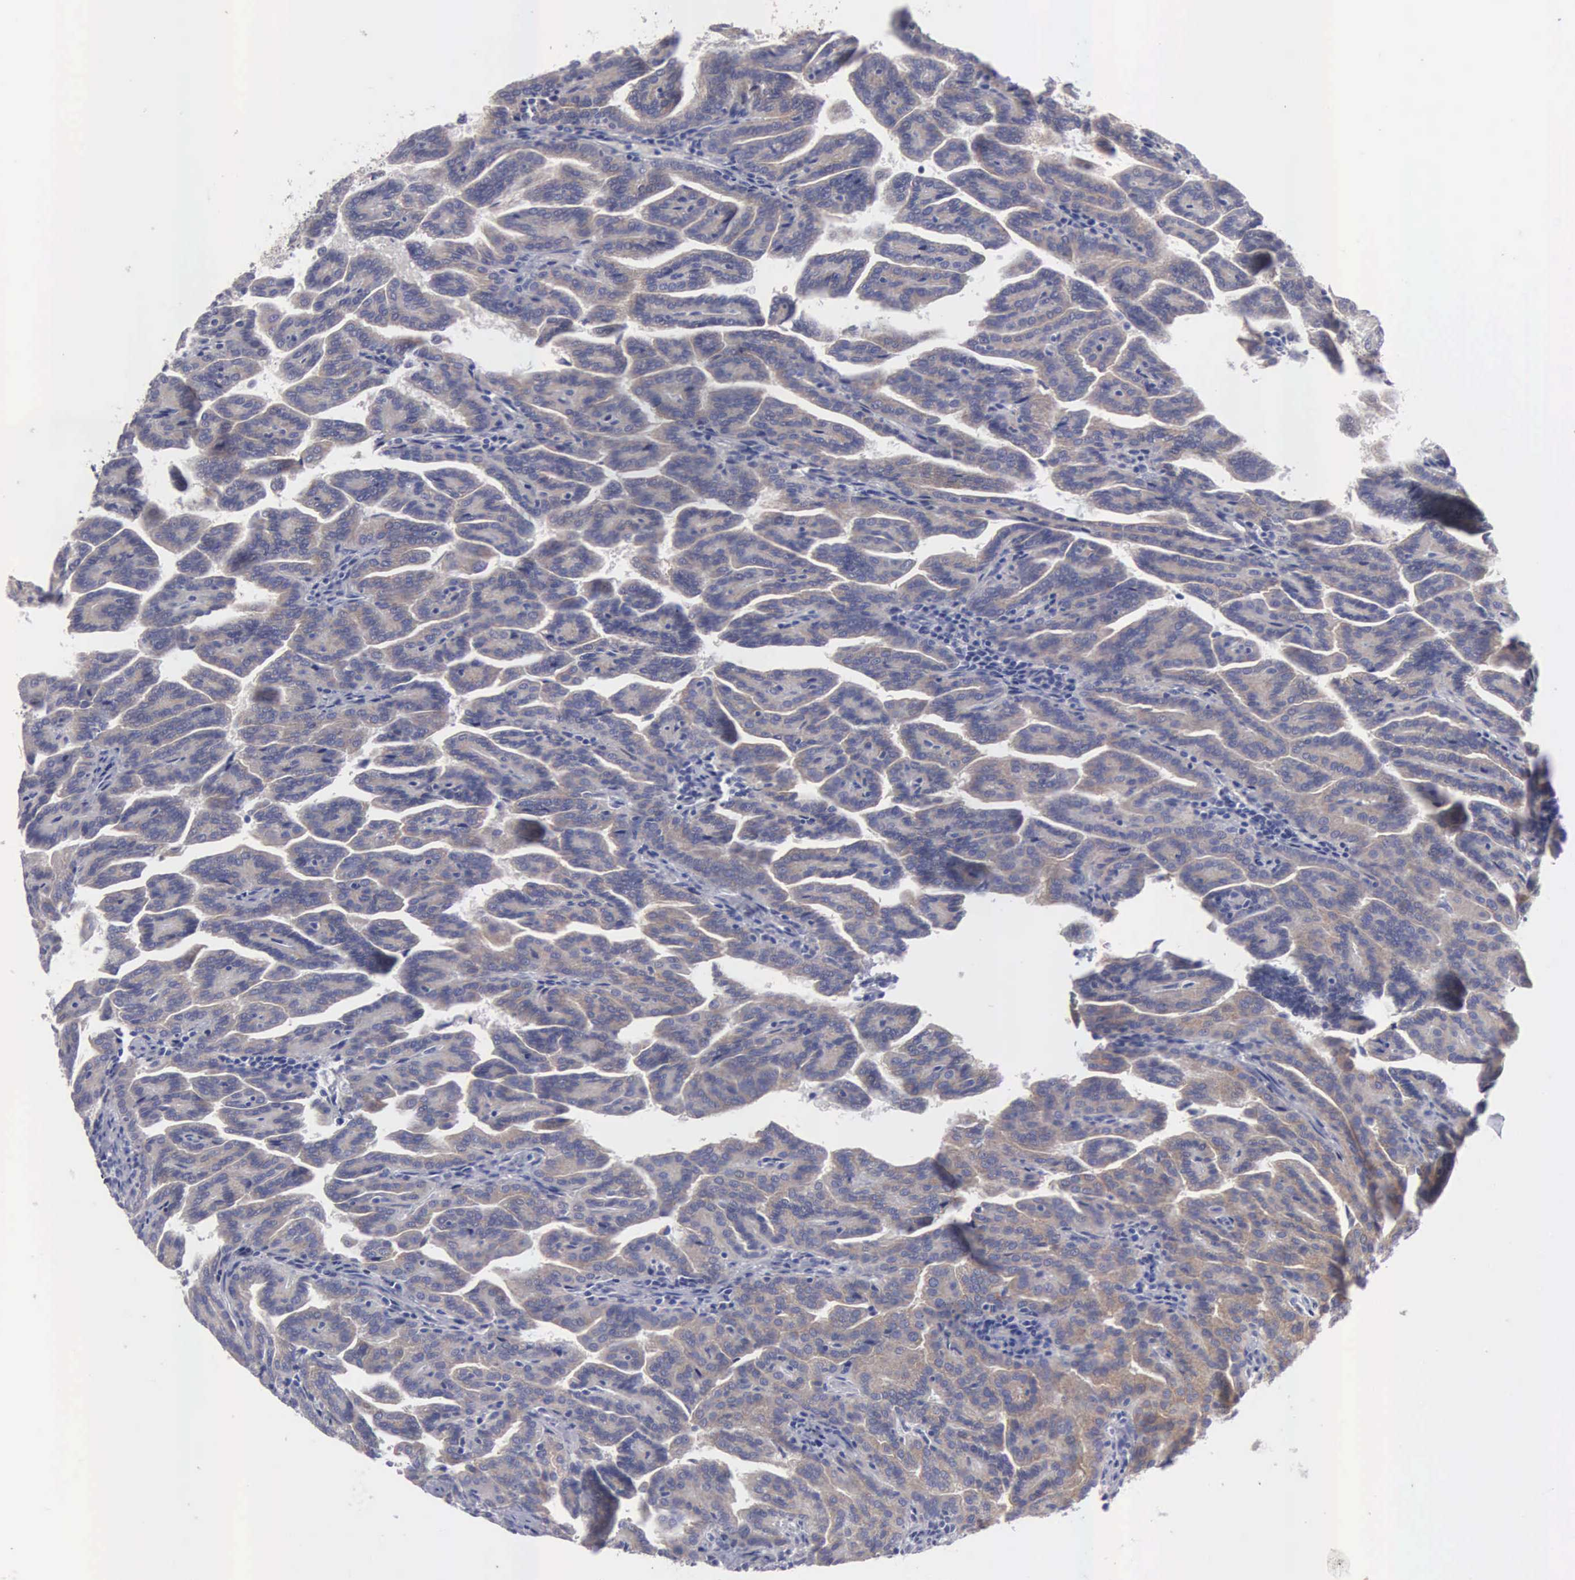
{"staining": {"intensity": "weak", "quantity": ">75%", "location": "cytoplasmic/membranous"}, "tissue": "renal cancer", "cell_type": "Tumor cells", "image_type": "cancer", "snomed": [{"axis": "morphology", "description": "Adenocarcinoma, NOS"}, {"axis": "topography", "description": "Kidney"}], "caption": "Renal adenocarcinoma tissue shows weak cytoplasmic/membranous positivity in approximately >75% of tumor cells, visualized by immunohistochemistry.", "gene": "CEP170B", "patient": {"sex": "male", "age": 61}}